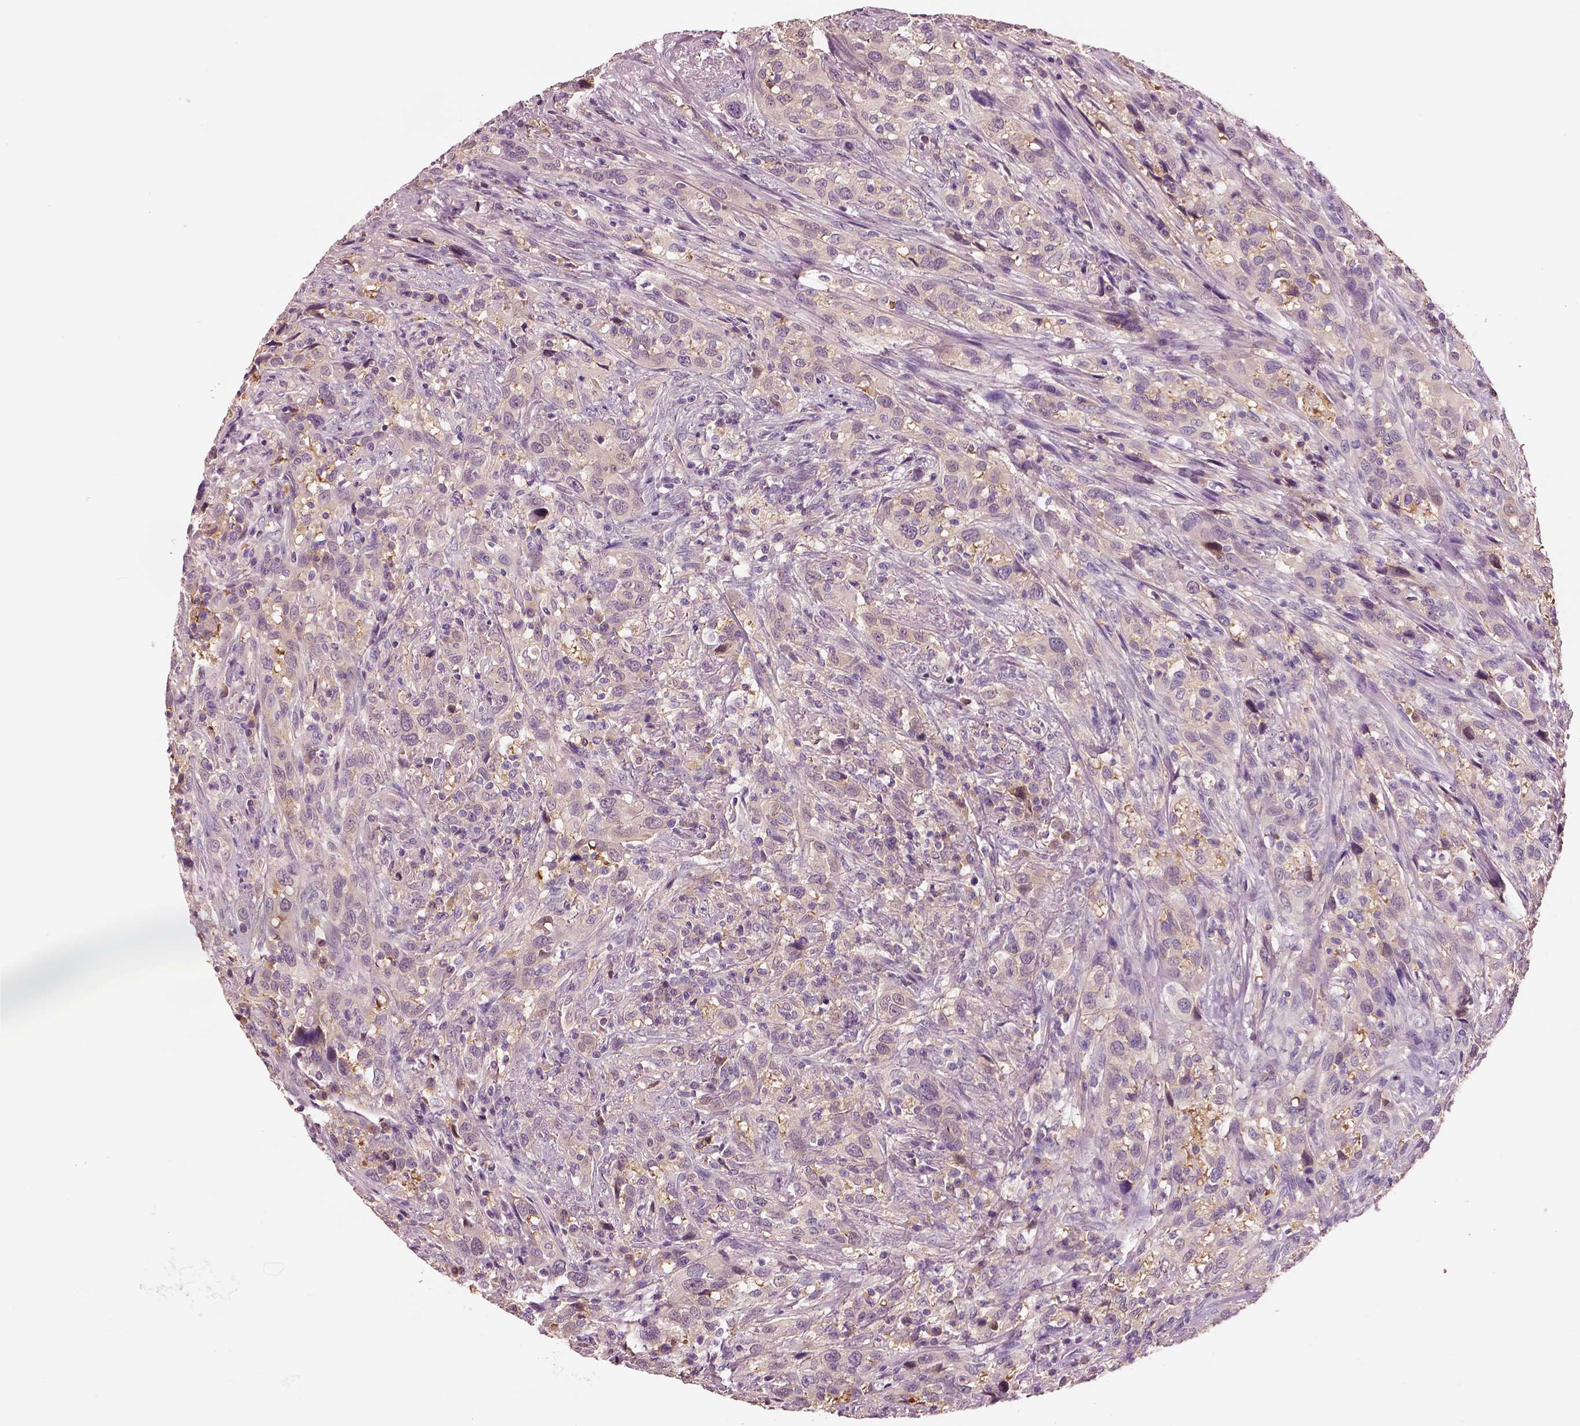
{"staining": {"intensity": "weak", "quantity": "<25%", "location": "cytoplasmic/membranous"}, "tissue": "urothelial cancer", "cell_type": "Tumor cells", "image_type": "cancer", "snomed": [{"axis": "morphology", "description": "Urothelial carcinoma, NOS"}, {"axis": "morphology", "description": "Urothelial carcinoma, High grade"}, {"axis": "topography", "description": "Urinary bladder"}], "caption": "Immunohistochemistry (IHC) of human high-grade urothelial carcinoma shows no positivity in tumor cells. (Brightfield microscopy of DAB IHC at high magnification).", "gene": "ELSPBP1", "patient": {"sex": "female", "age": 64}}